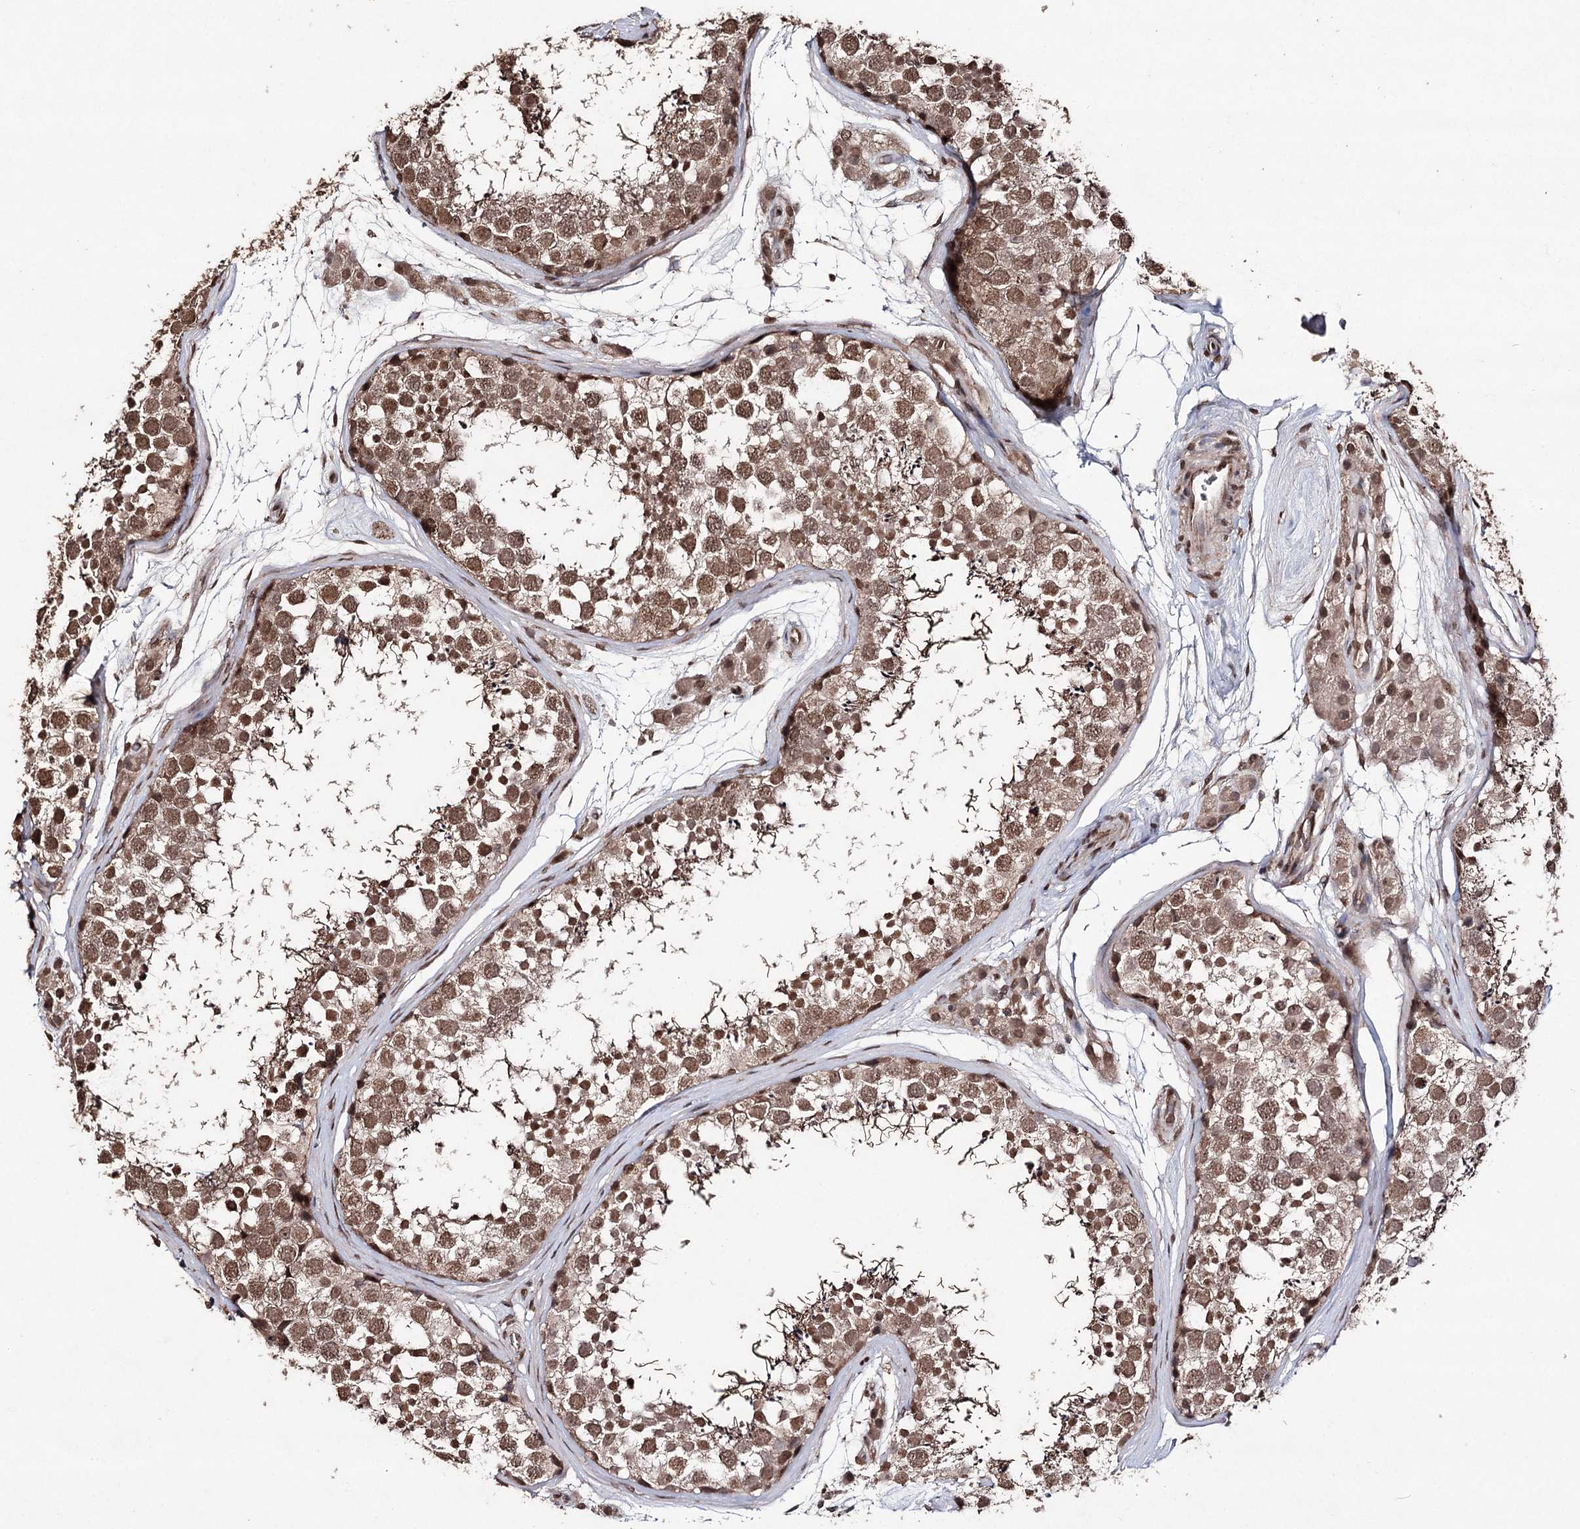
{"staining": {"intensity": "moderate", "quantity": ">75%", "location": "nuclear"}, "tissue": "testis", "cell_type": "Cells in seminiferous ducts", "image_type": "normal", "snomed": [{"axis": "morphology", "description": "Normal tissue, NOS"}, {"axis": "topography", "description": "Testis"}], "caption": "A photomicrograph of human testis stained for a protein demonstrates moderate nuclear brown staining in cells in seminiferous ducts. Nuclei are stained in blue.", "gene": "ATG14", "patient": {"sex": "male", "age": 56}}